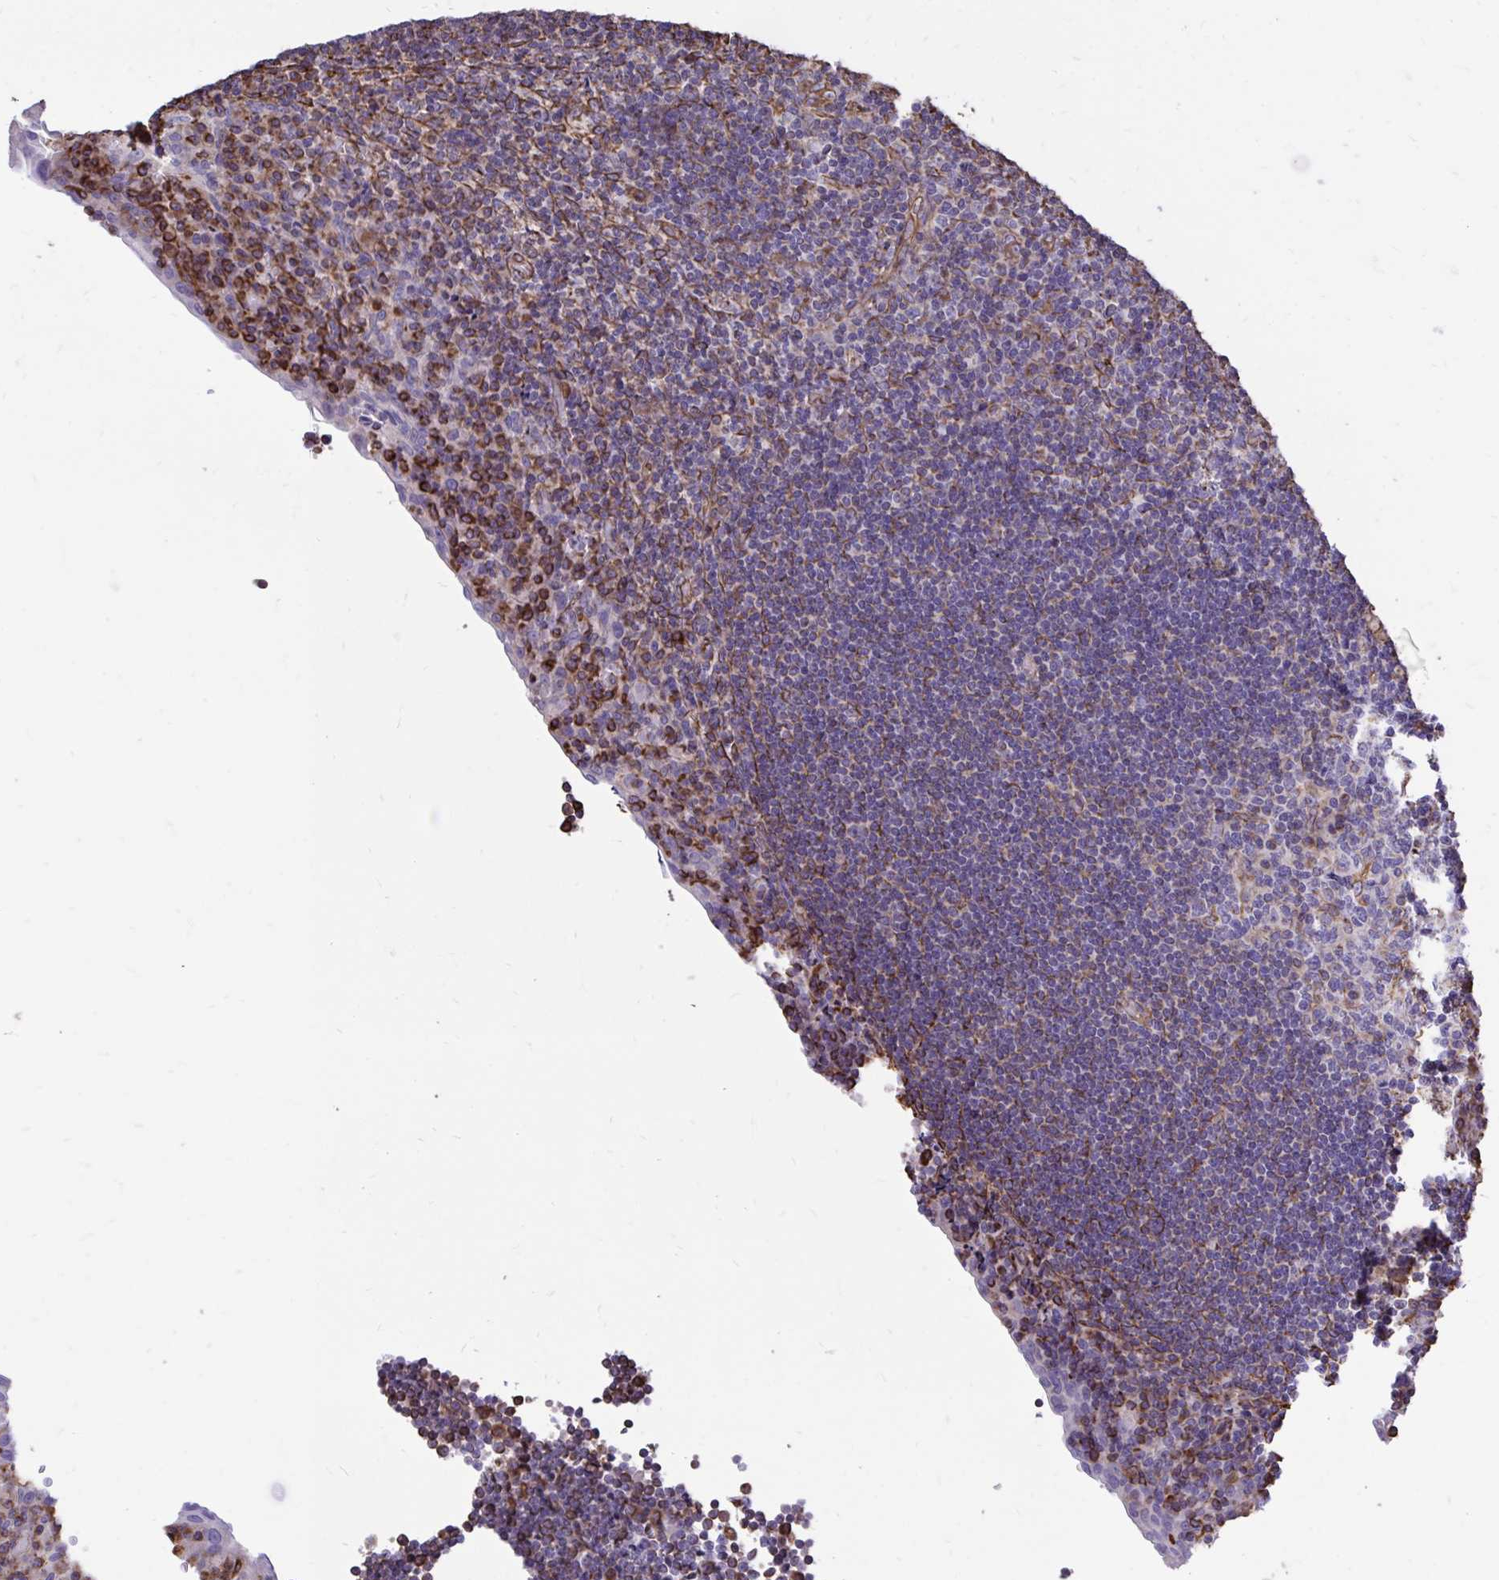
{"staining": {"intensity": "weak", "quantity": "<25%", "location": "cytoplasmic/membranous"}, "tissue": "tonsil", "cell_type": "Germinal center cells", "image_type": "normal", "snomed": [{"axis": "morphology", "description": "Normal tissue, NOS"}, {"axis": "topography", "description": "Tonsil"}], "caption": "IHC of normal human tonsil reveals no expression in germinal center cells.", "gene": "RNF103", "patient": {"sex": "male", "age": 17}}